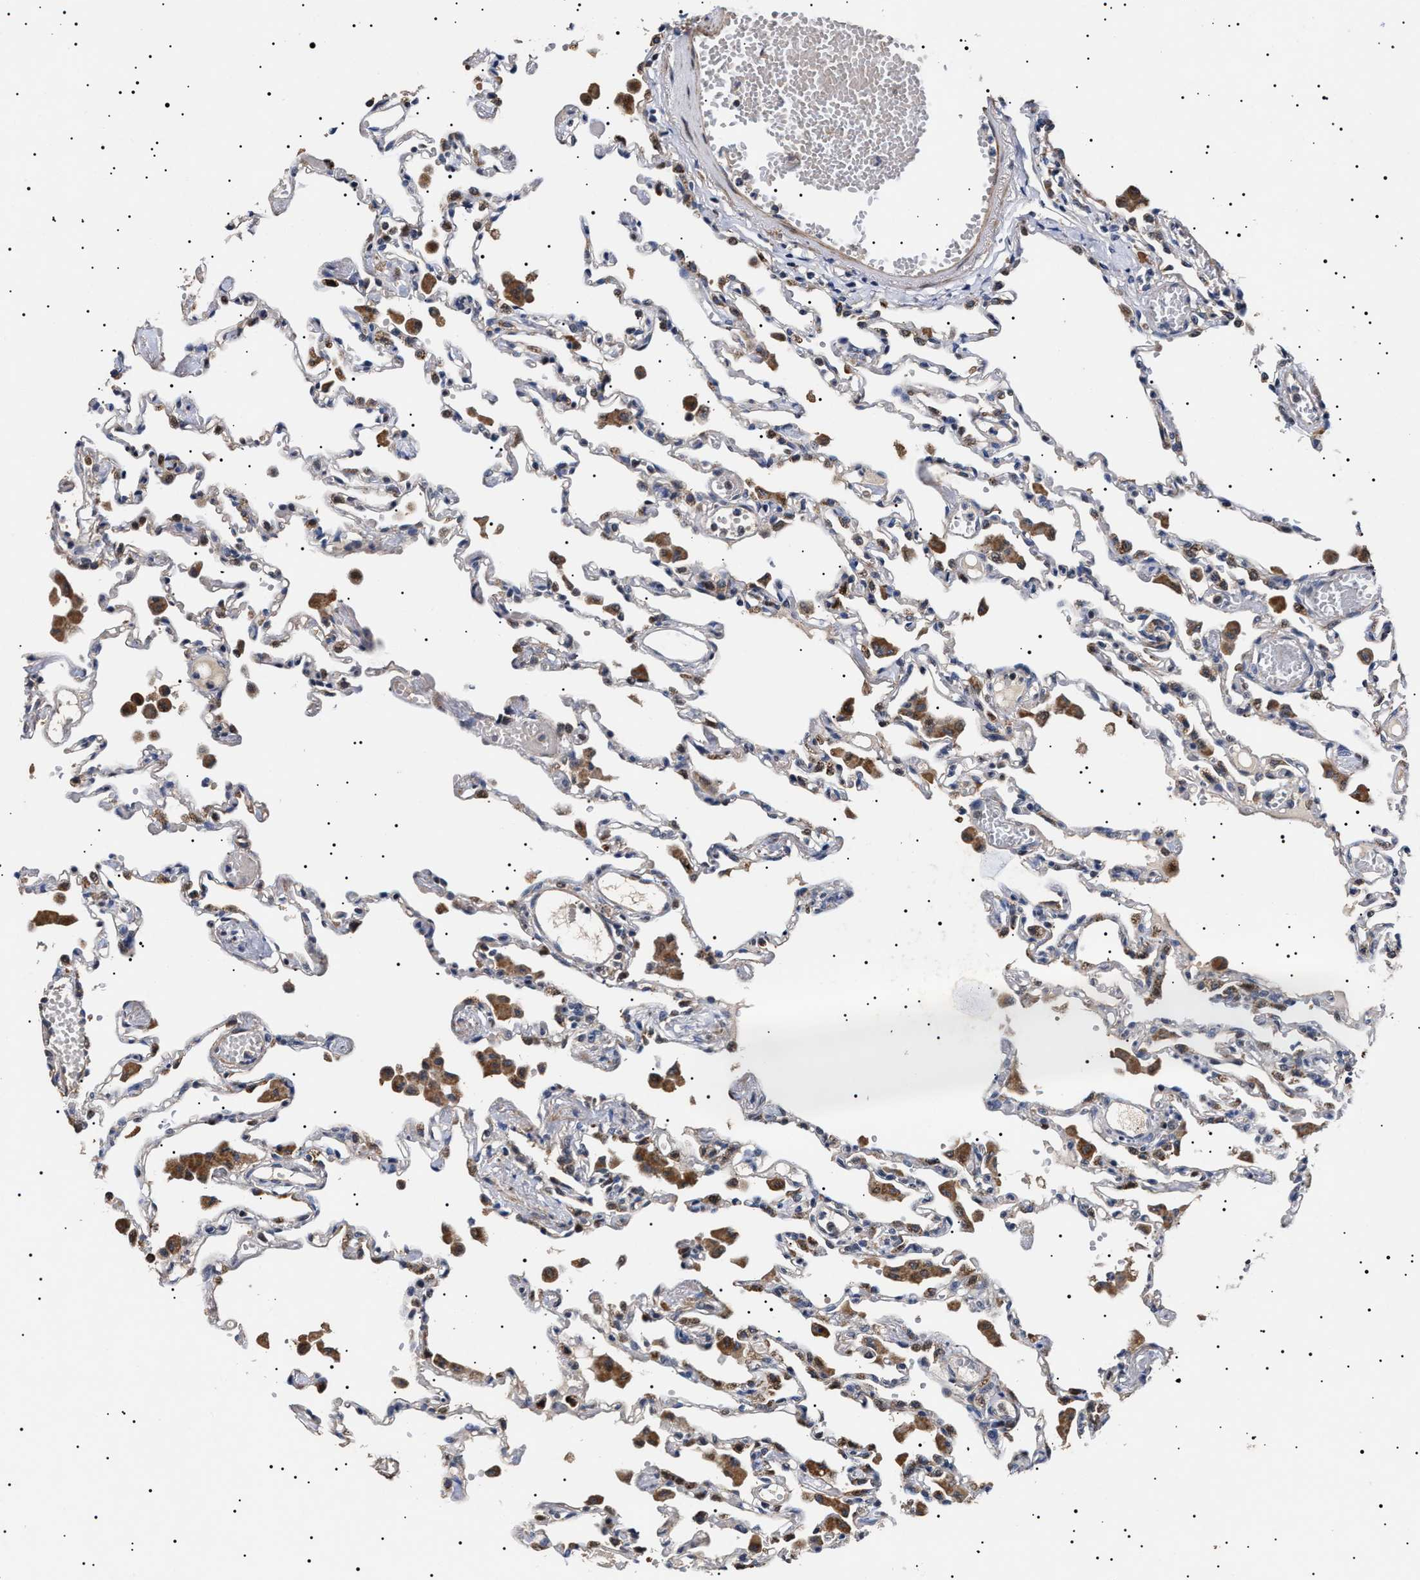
{"staining": {"intensity": "negative", "quantity": "none", "location": "none"}, "tissue": "lung", "cell_type": "Alveolar cells", "image_type": "normal", "snomed": [{"axis": "morphology", "description": "Normal tissue, NOS"}, {"axis": "topography", "description": "Bronchus"}, {"axis": "topography", "description": "Lung"}], "caption": "Immunohistochemistry photomicrograph of normal lung stained for a protein (brown), which exhibits no positivity in alveolar cells. The staining is performed using DAB (3,3'-diaminobenzidine) brown chromogen with nuclei counter-stained in using hematoxylin.", "gene": "RAB34", "patient": {"sex": "female", "age": 49}}